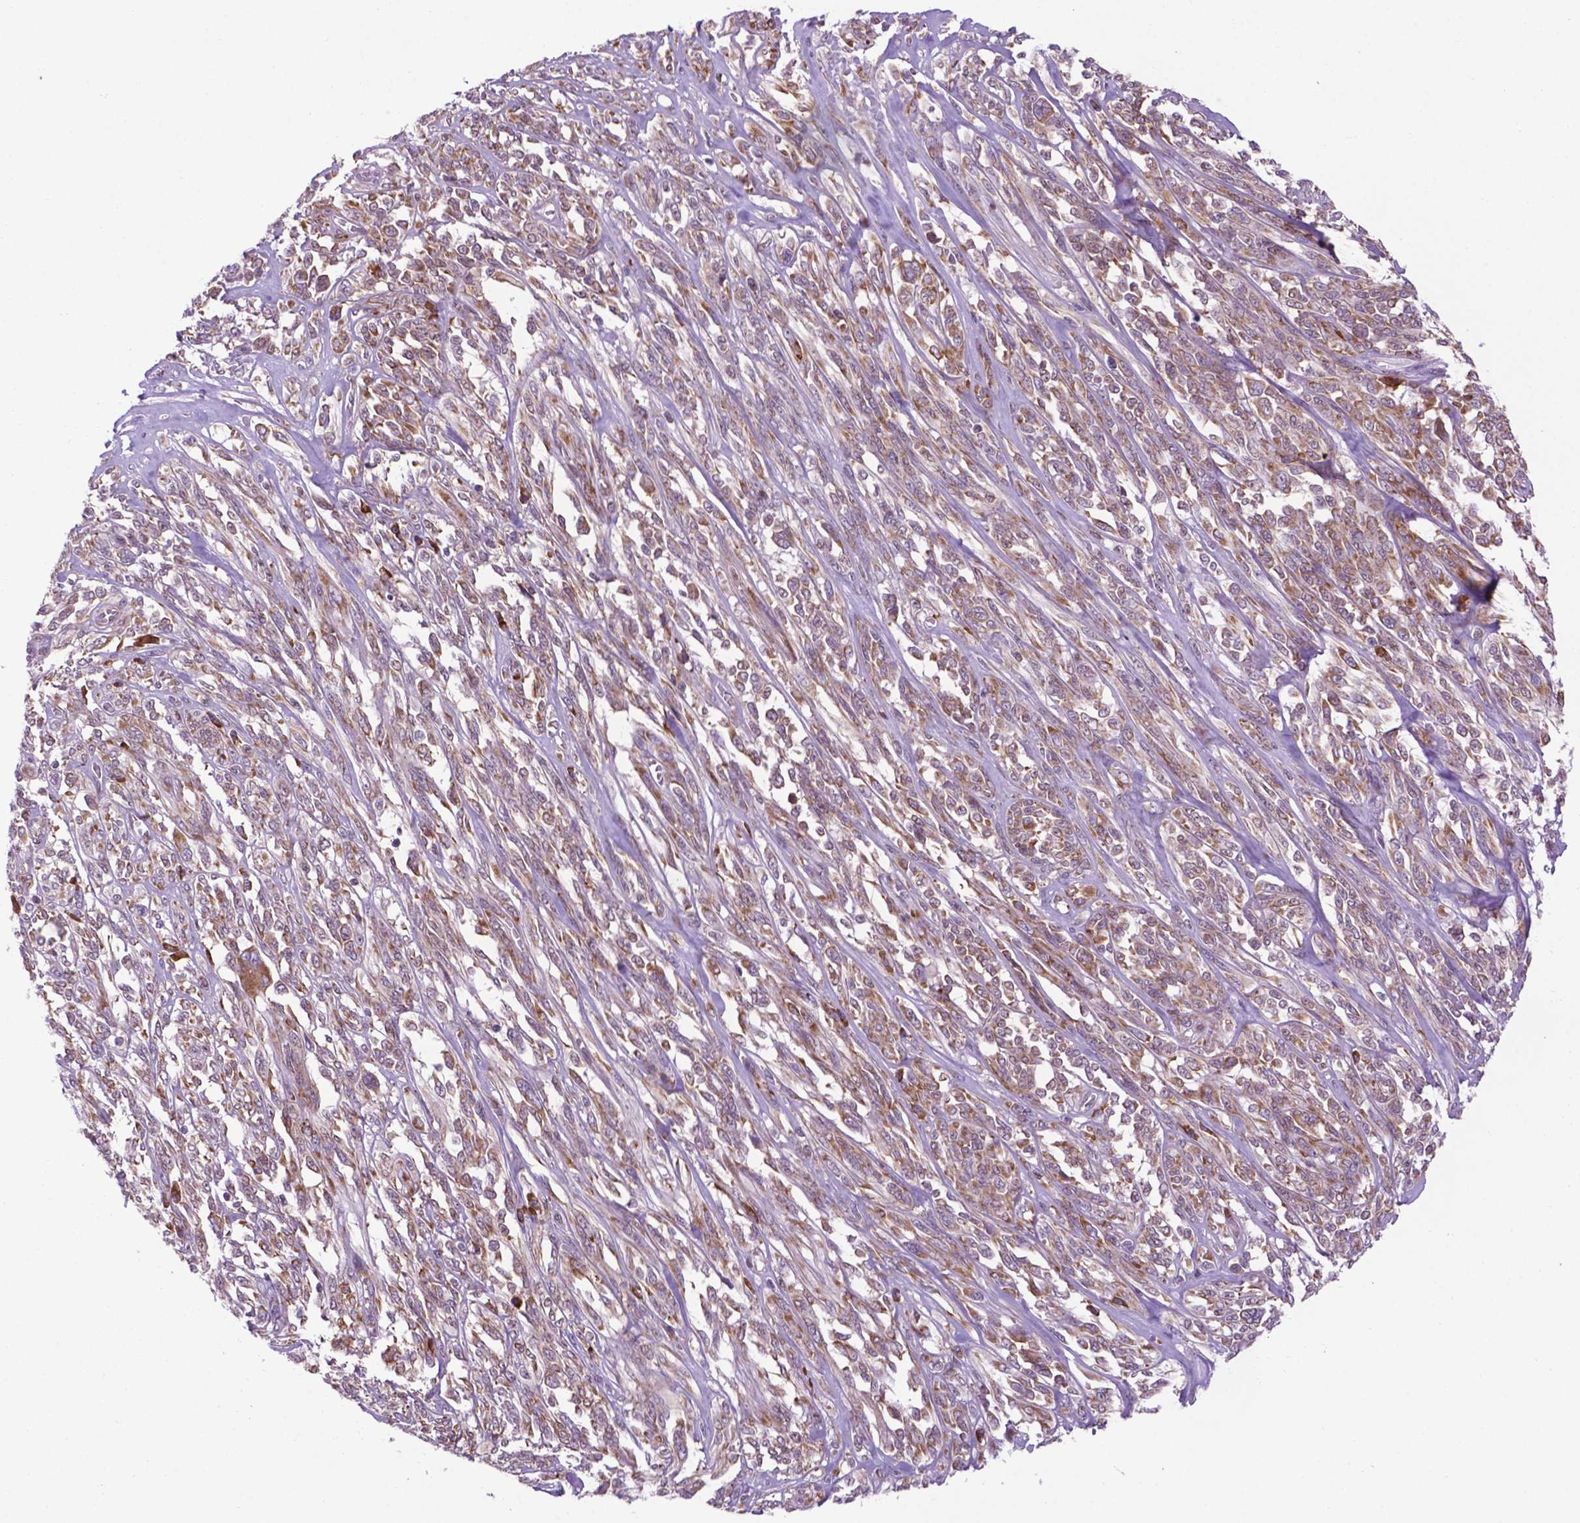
{"staining": {"intensity": "weak", "quantity": ">75%", "location": "cytoplasmic/membranous"}, "tissue": "melanoma", "cell_type": "Tumor cells", "image_type": "cancer", "snomed": [{"axis": "morphology", "description": "Malignant melanoma, NOS"}, {"axis": "topography", "description": "Skin"}], "caption": "About >75% of tumor cells in human malignant melanoma demonstrate weak cytoplasmic/membranous protein expression as visualized by brown immunohistochemical staining.", "gene": "WDR83OS", "patient": {"sex": "female", "age": 91}}